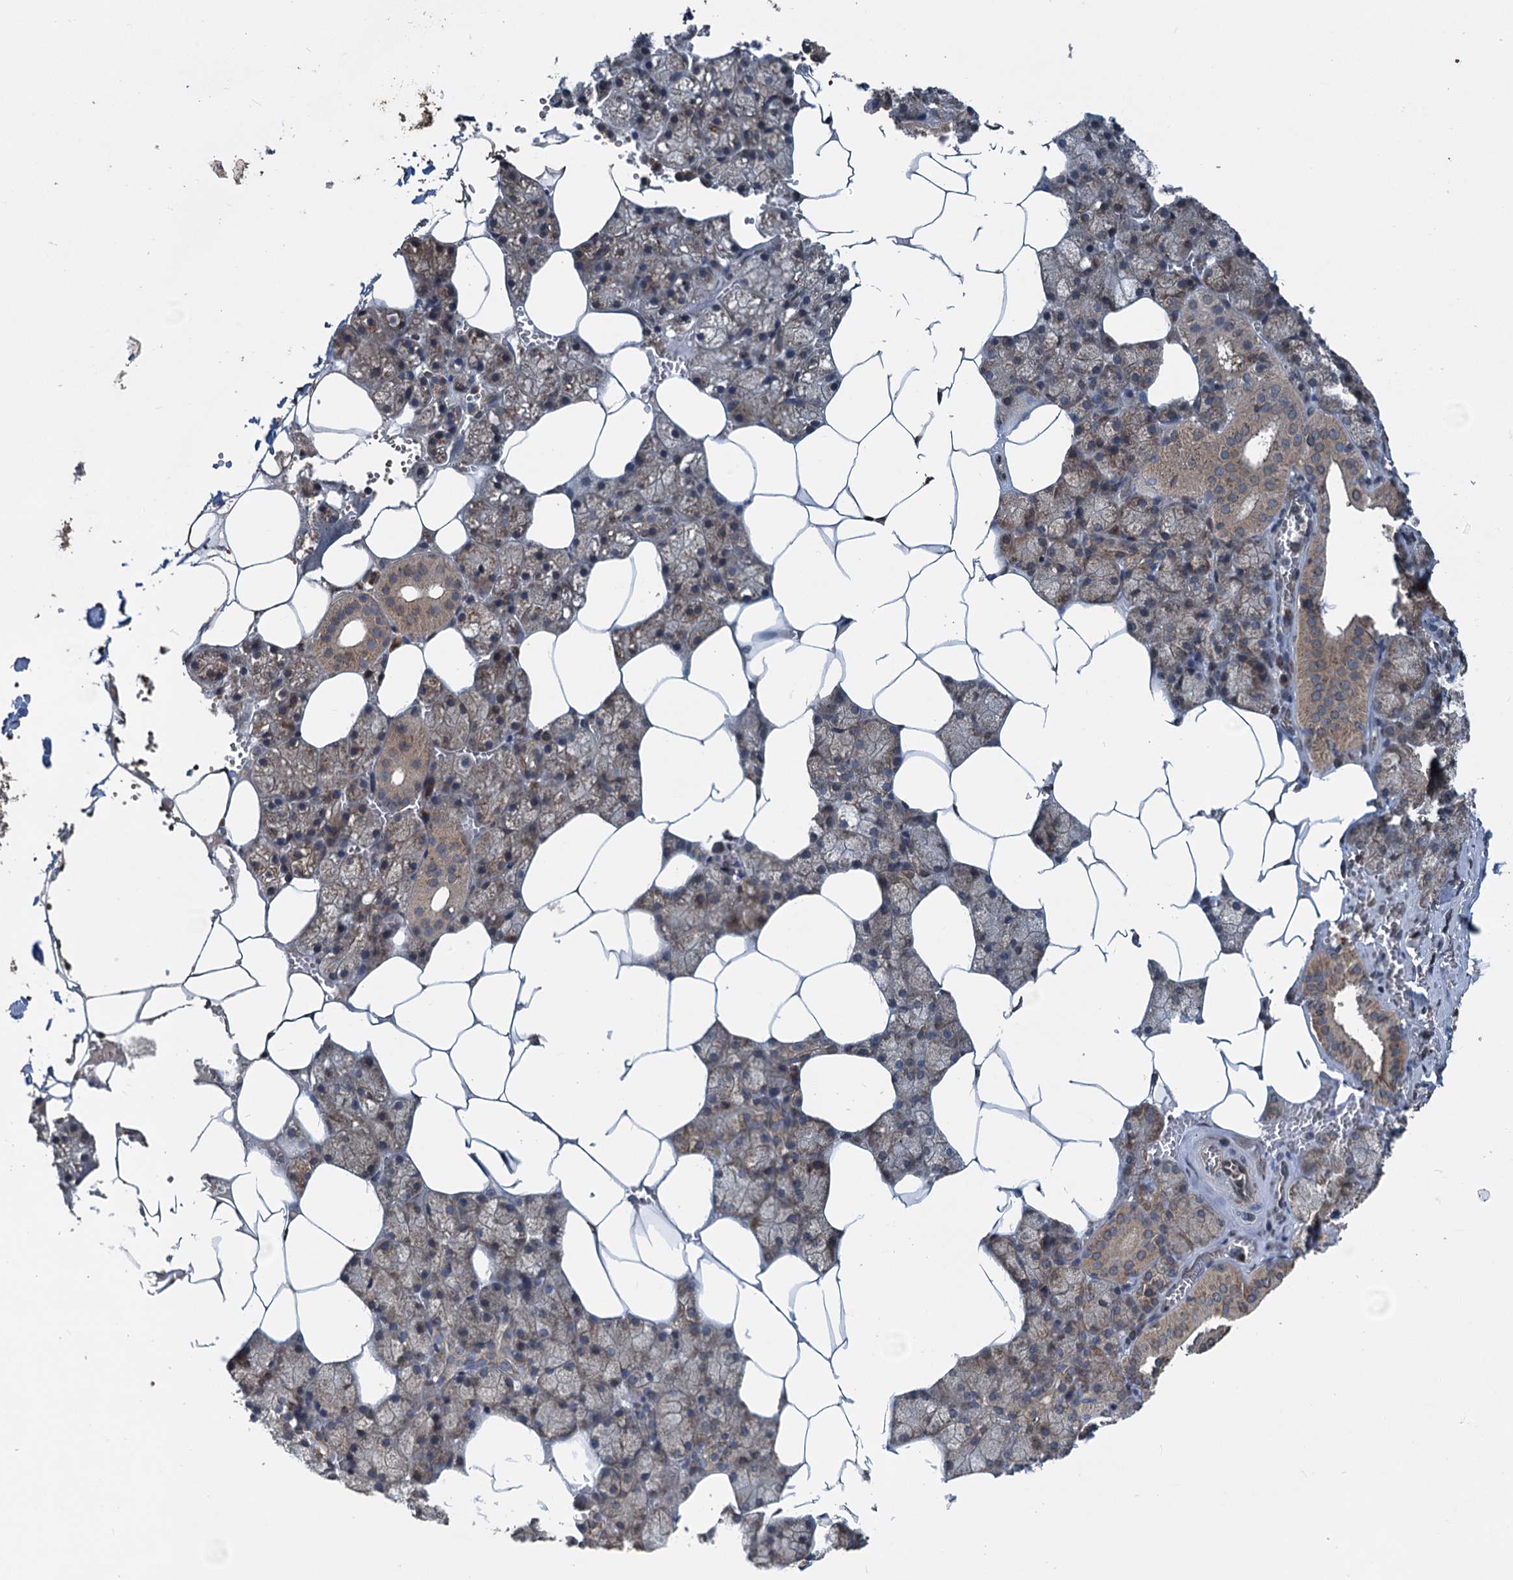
{"staining": {"intensity": "strong", "quantity": "25%-75%", "location": "cytoplasmic/membranous"}, "tissue": "salivary gland", "cell_type": "Glandular cells", "image_type": "normal", "snomed": [{"axis": "morphology", "description": "Normal tissue, NOS"}, {"axis": "topography", "description": "Salivary gland"}], "caption": "Approximately 25%-75% of glandular cells in normal human salivary gland demonstrate strong cytoplasmic/membranous protein expression as visualized by brown immunohistochemical staining.", "gene": "N4BP2L2", "patient": {"sex": "male", "age": 62}}